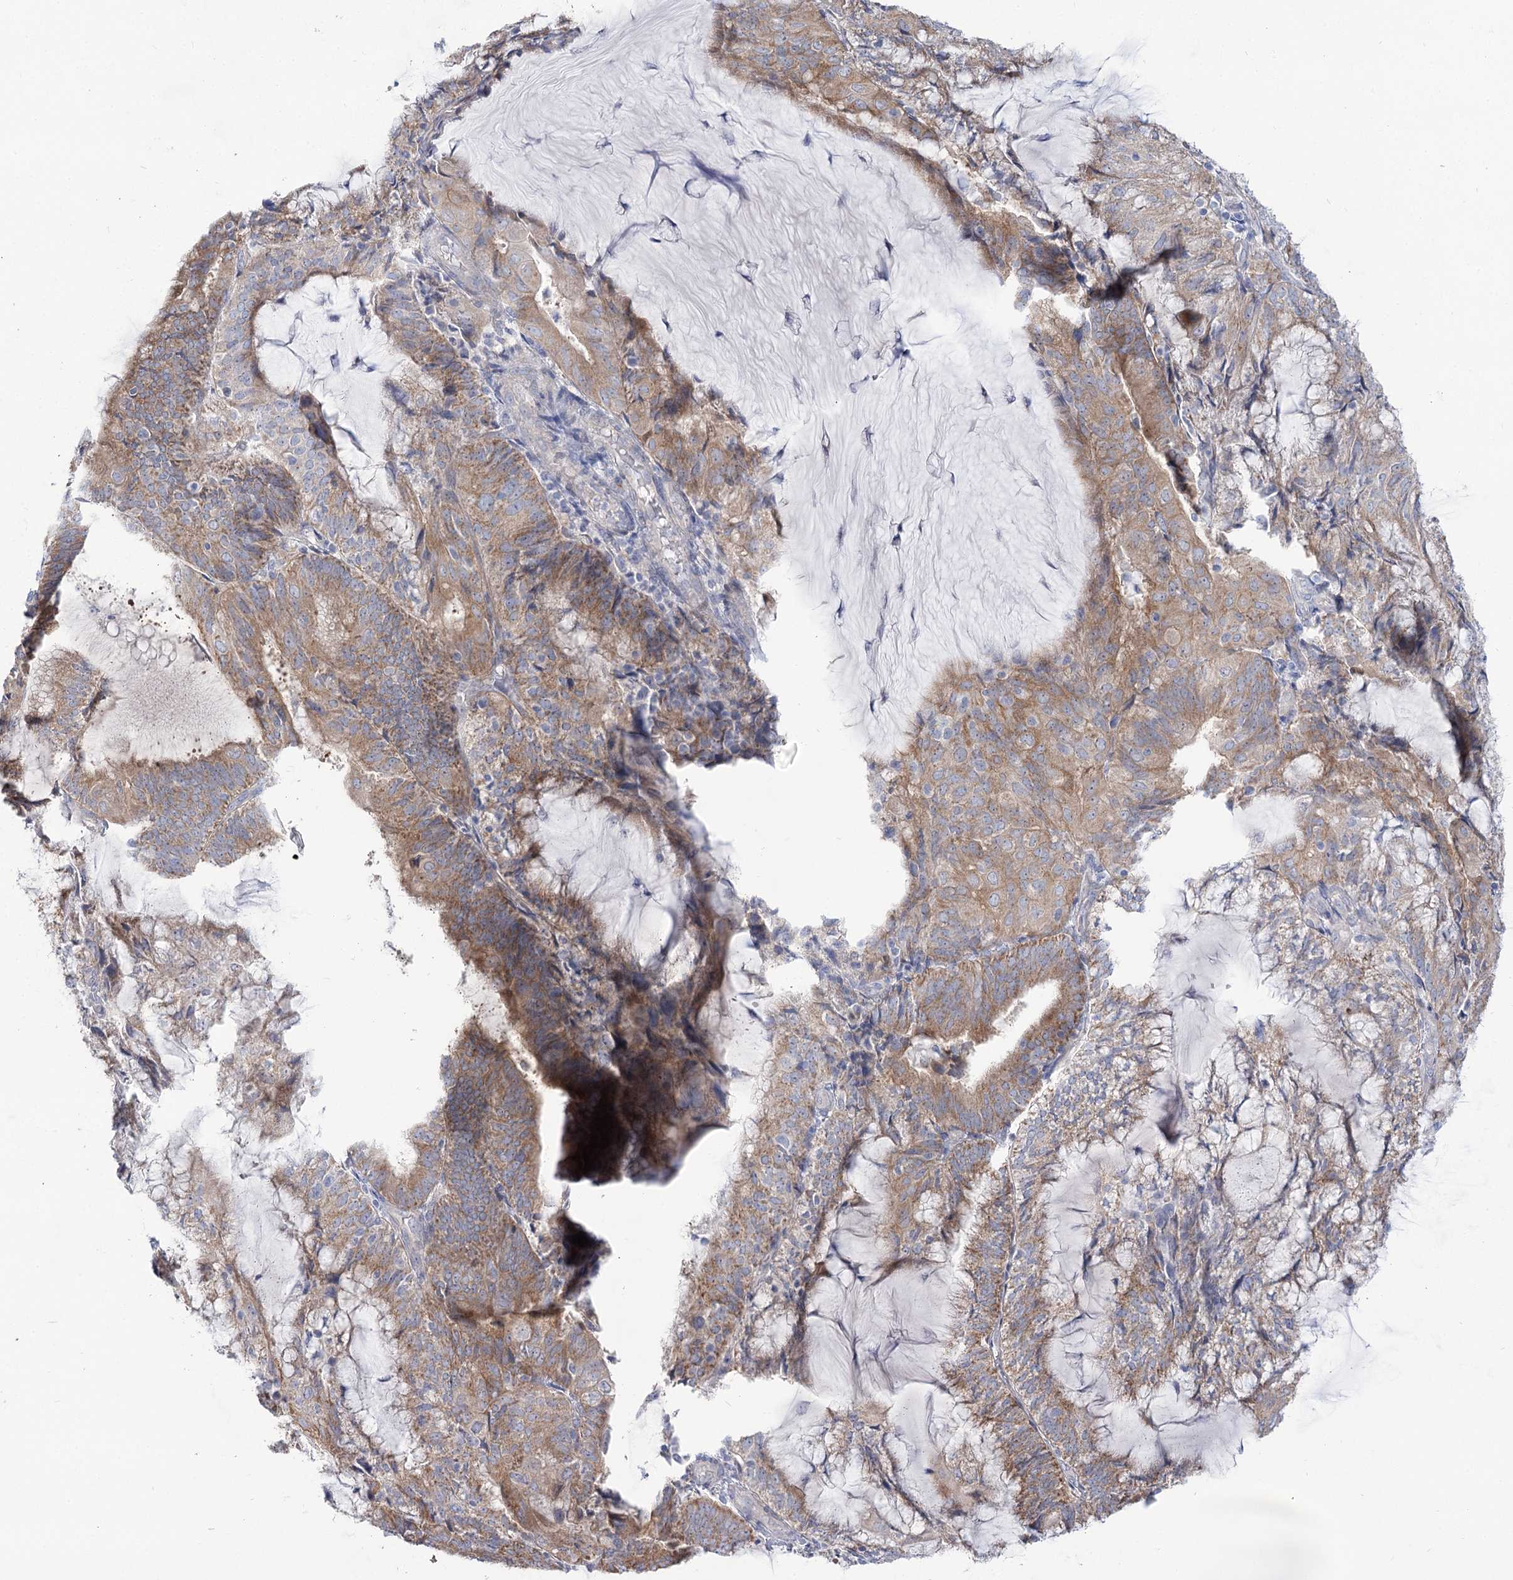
{"staining": {"intensity": "moderate", "quantity": ">75%", "location": "cytoplasmic/membranous"}, "tissue": "endometrial cancer", "cell_type": "Tumor cells", "image_type": "cancer", "snomed": [{"axis": "morphology", "description": "Adenocarcinoma, NOS"}, {"axis": "topography", "description": "Endometrium"}], "caption": "Immunohistochemistry of human endometrial cancer reveals medium levels of moderate cytoplasmic/membranous expression in about >75% of tumor cells.", "gene": "SUOX", "patient": {"sex": "female", "age": 81}}